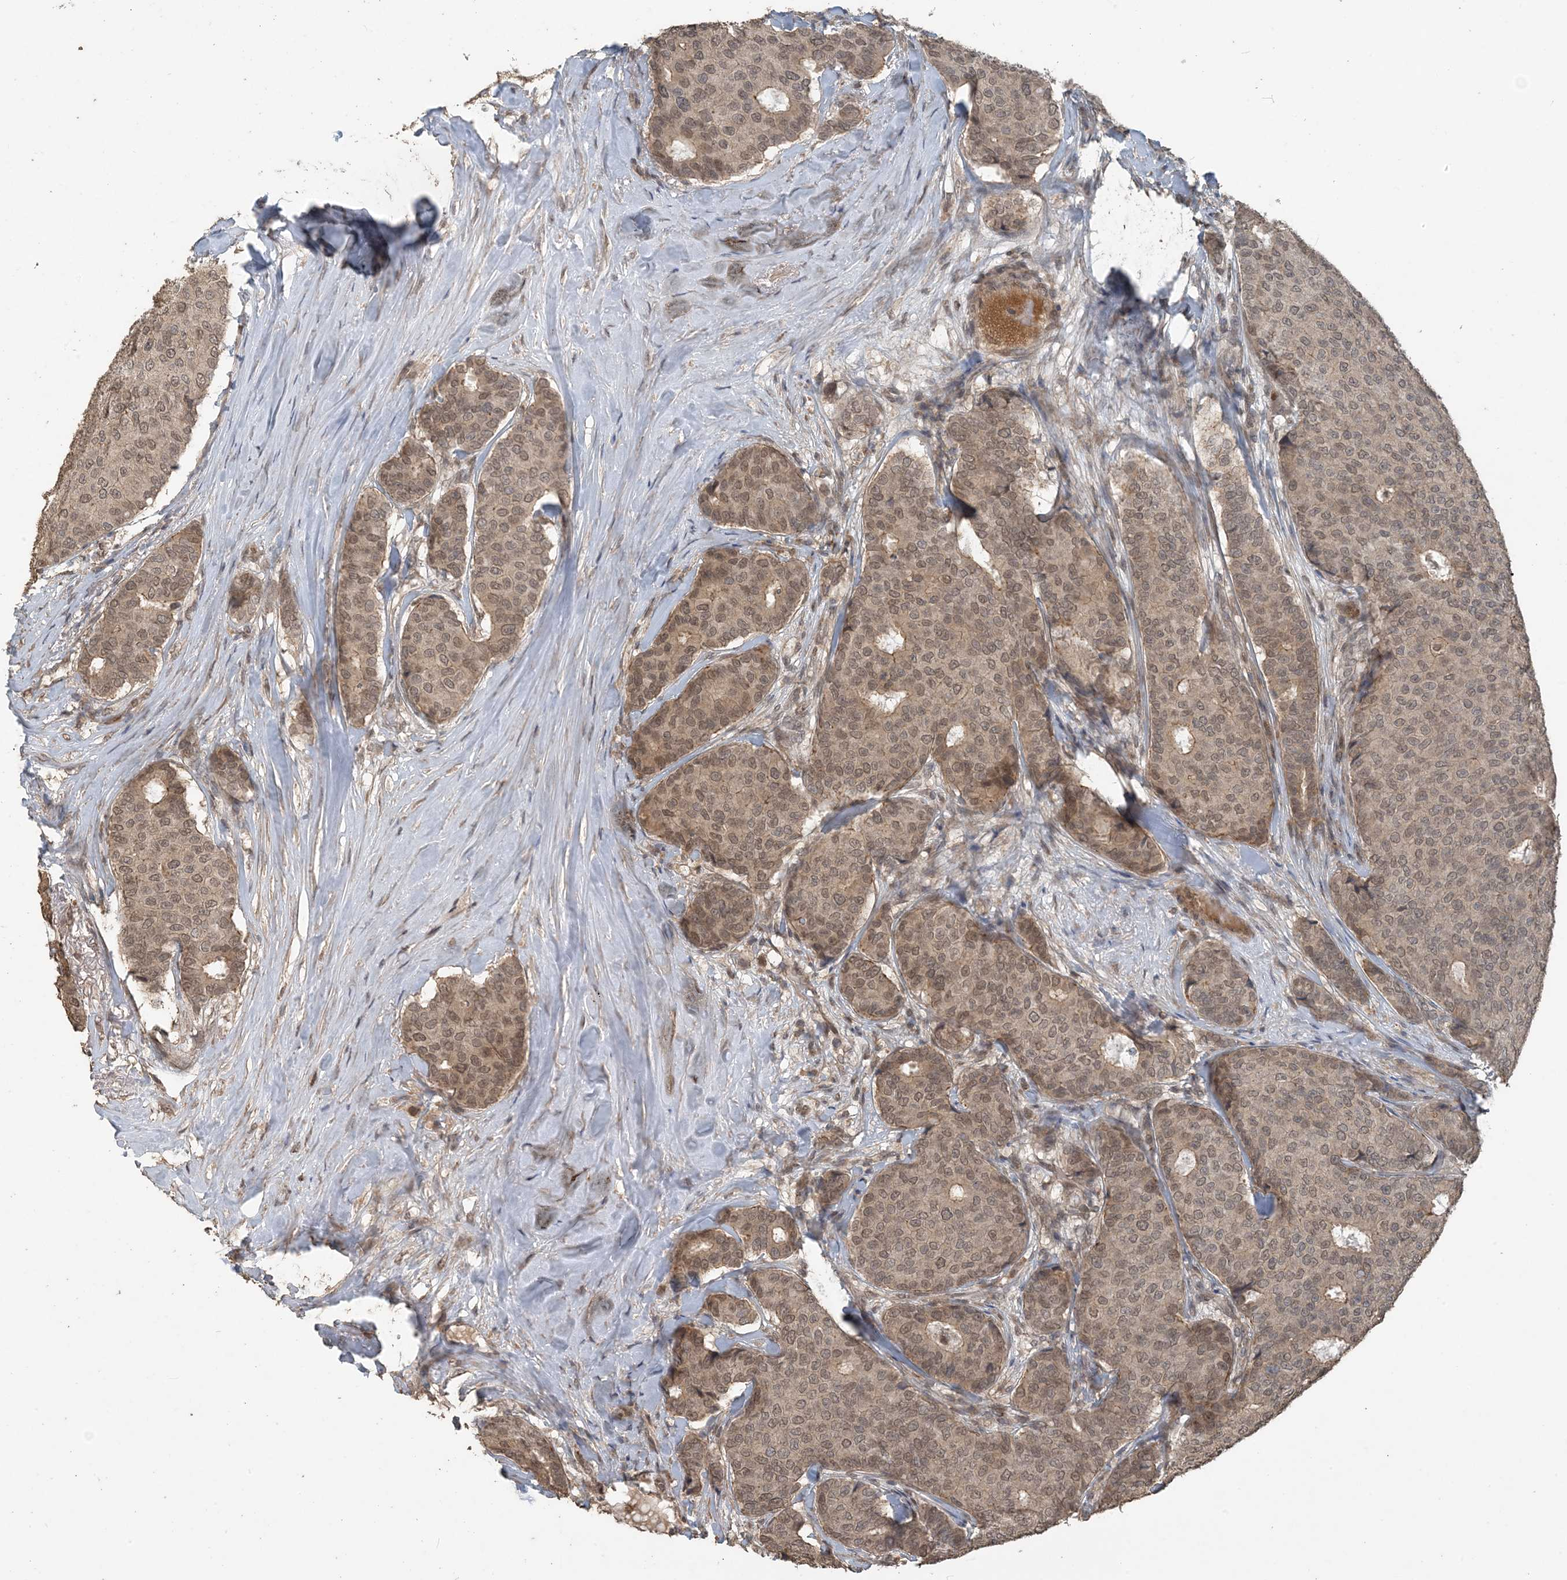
{"staining": {"intensity": "weak", "quantity": ">75%", "location": "cytoplasmic/membranous,nuclear"}, "tissue": "breast cancer", "cell_type": "Tumor cells", "image_type": "cancer", "snomed": [{"axis": "morphology", "description": "Duct carcinoma"}, {"axis": "topography", "description": "Breast"}], "caption": "Breast cancer (invasive ductal carcinoma) stained with DAB (3,3'-diaminobenzidine) immunohistochemistry reveals low levels of weak cytoplasmic/membranous and nuclear staining in about >75% of tumor cells.", "gene": "ZC3H12A", "patient": {"sex": "female", "age": 75}}